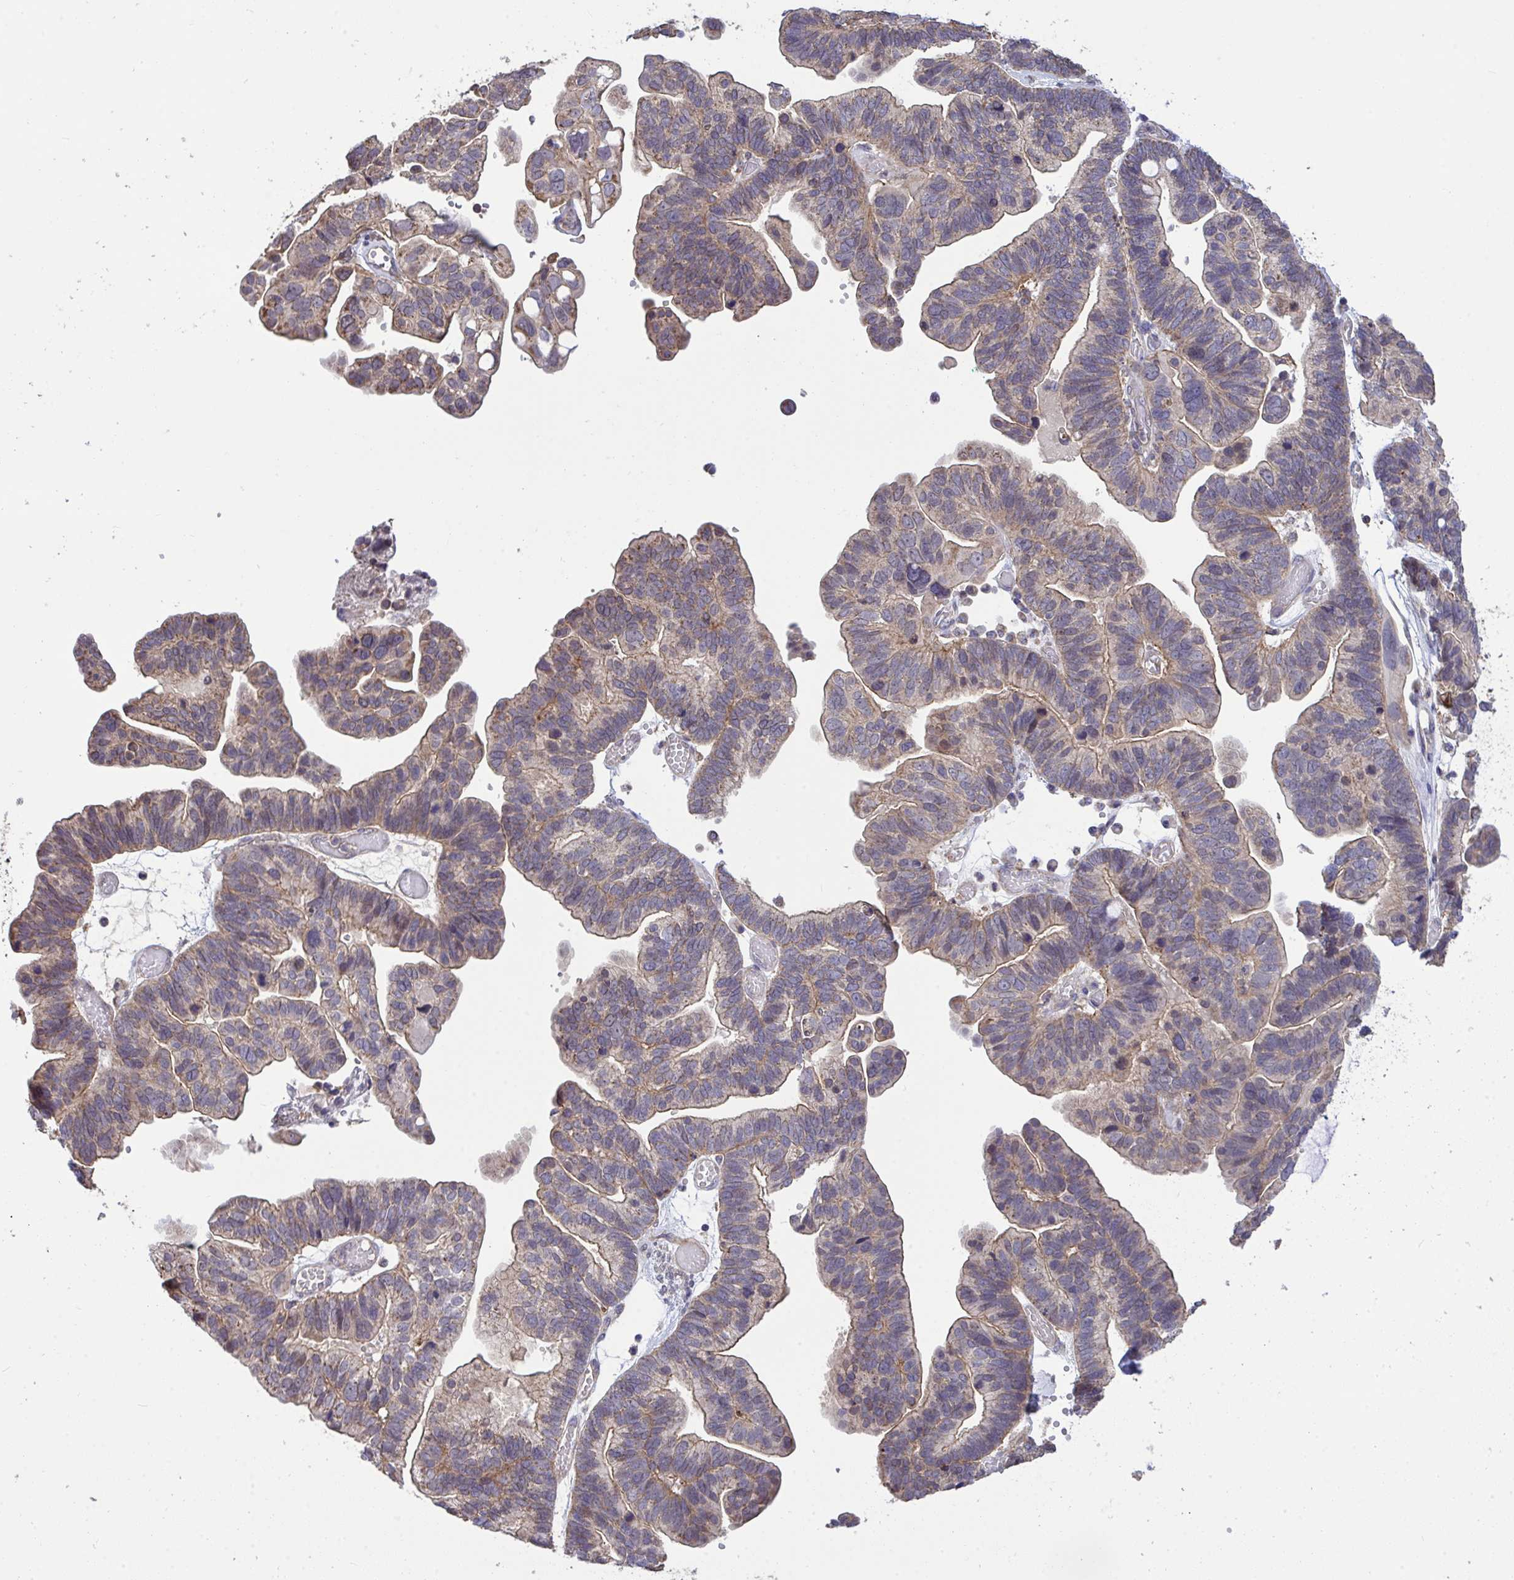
{"staining": {"intensity": "weak", "quantity": "25%-75%", "location": "cytoplasmic/membranous"}, "tissue": "ovarian cancer", "cell_type": "Tumor cells", "image_type": "cancer", "snomed": [{"axis": "morphology", "description": "Cystadenocarcinoma, serous, NOS"}, {"axis": "topography", "description": "Ovary"}], "caption": "An immunohistochemistry histopathology image of tumor tissue is shown. Protein staining in brown highlights weak cytoplasmic/membranous positivity in ovarian cancer (serous cystadenocarcinoma) within tumor cells. Immunohistochemistry stains the protein of interest in brown and the nuclei are stained blue.", "gene": "PPM1H", "patient": {"sex": "female", "age": 56}}